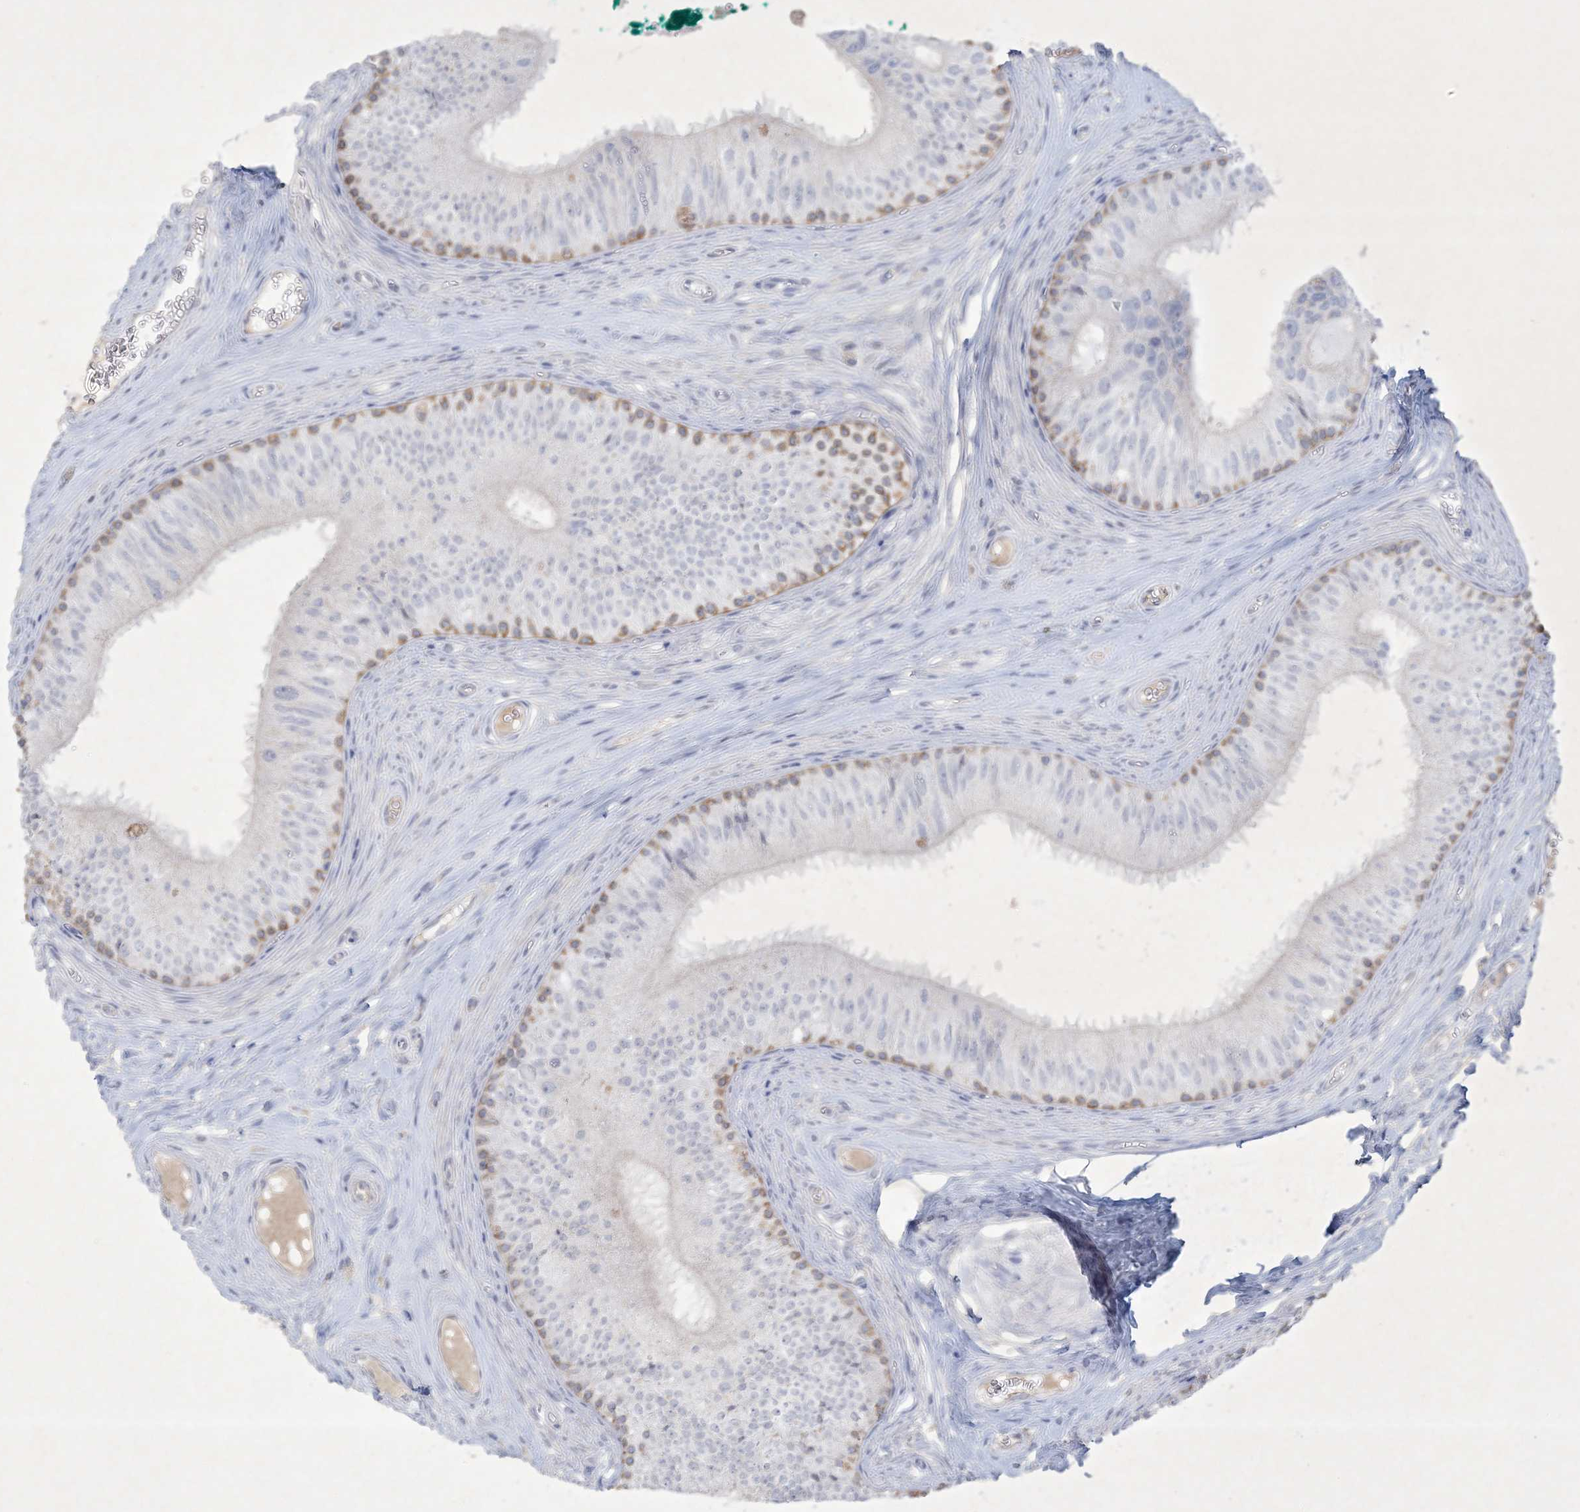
{"staining": {"intensity": "moderate", "quantity": "25%-75%", "location": "cytoplasmic/membranous"}, "tissue": "epididymis", "cell_type": "Glandular cells", "image_type": "normal", "snomed": [{"axis": "morphology", "description": "Normal tissue, NOS"}, {"axis": "topography", "description": "Epididymis"}], "caption": "Moderate cytoplasmic/membranous protein positivity is identified in approximately 25%-75% of glandular cells in epididymis. The staining was performed using DAB (3,3'-diaminobenzidine), with brown indicating positive protein expression. Nuclei are stained blue with hematoxylin.", "gene": "CCDC24", "patient": {"sex": "male", "age": 46}}